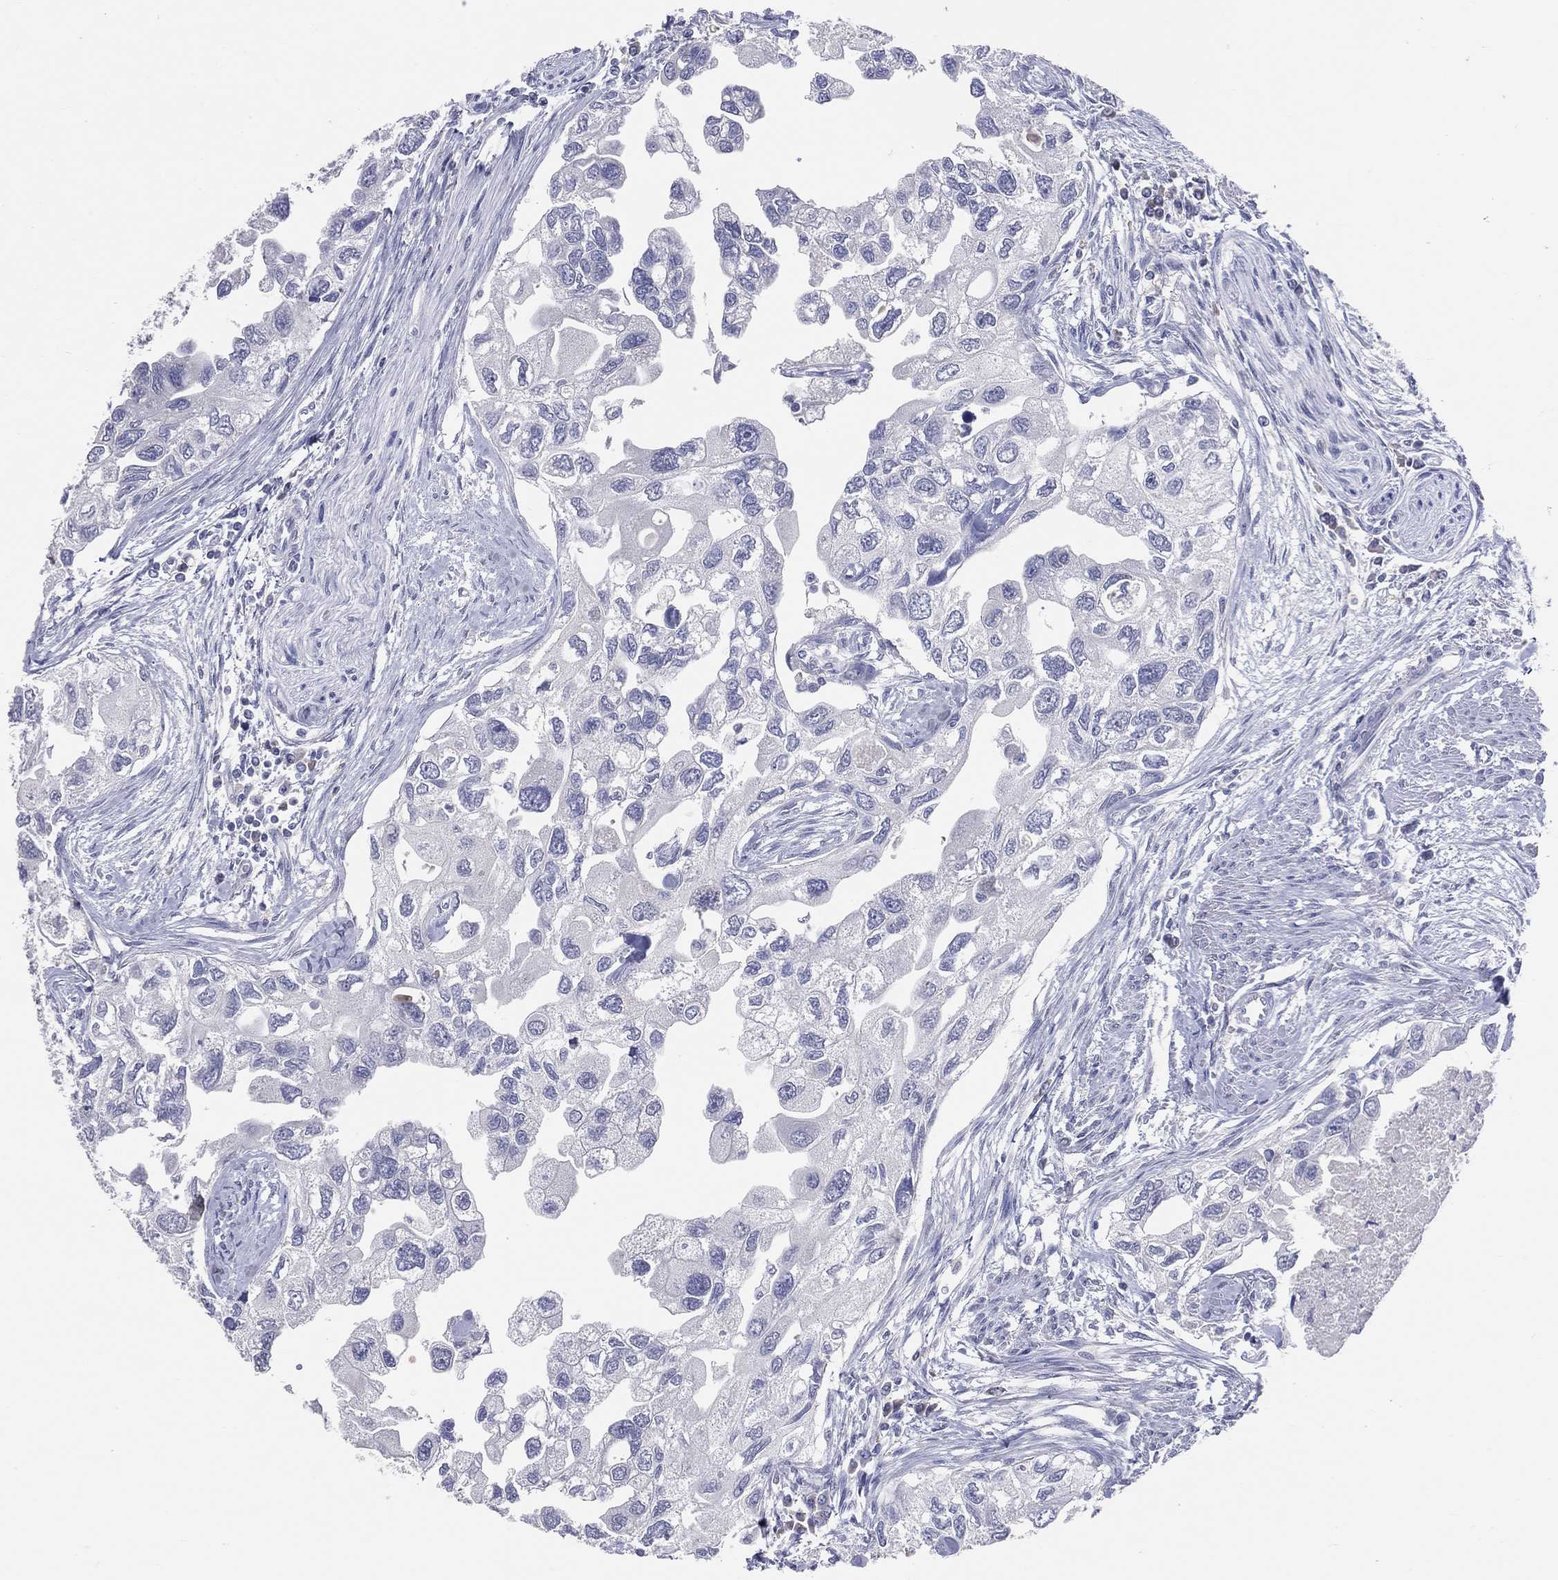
{"staining": {"intensity": "negative", "quantity": "none", "location": "none"}, "tissue": "urothelial cancer", "cell_type": "Tumor cells", "image_type": "cancer", "snomed": [{"axis": "morphology", "description": "Urothelial carcinoma, High grade"}, {"axis": "topography", "description": "Urinary bladder"}], "caption": "An IHC photomicrograph of urothelial cancer is shown. There is no staining in tumor cells of urothelial cancer. (Immunohistochemistry (ihc), brightfield microscopy, high magnification).", "gene": "LAT", "patient": {"sex": "male", "age": 59}}